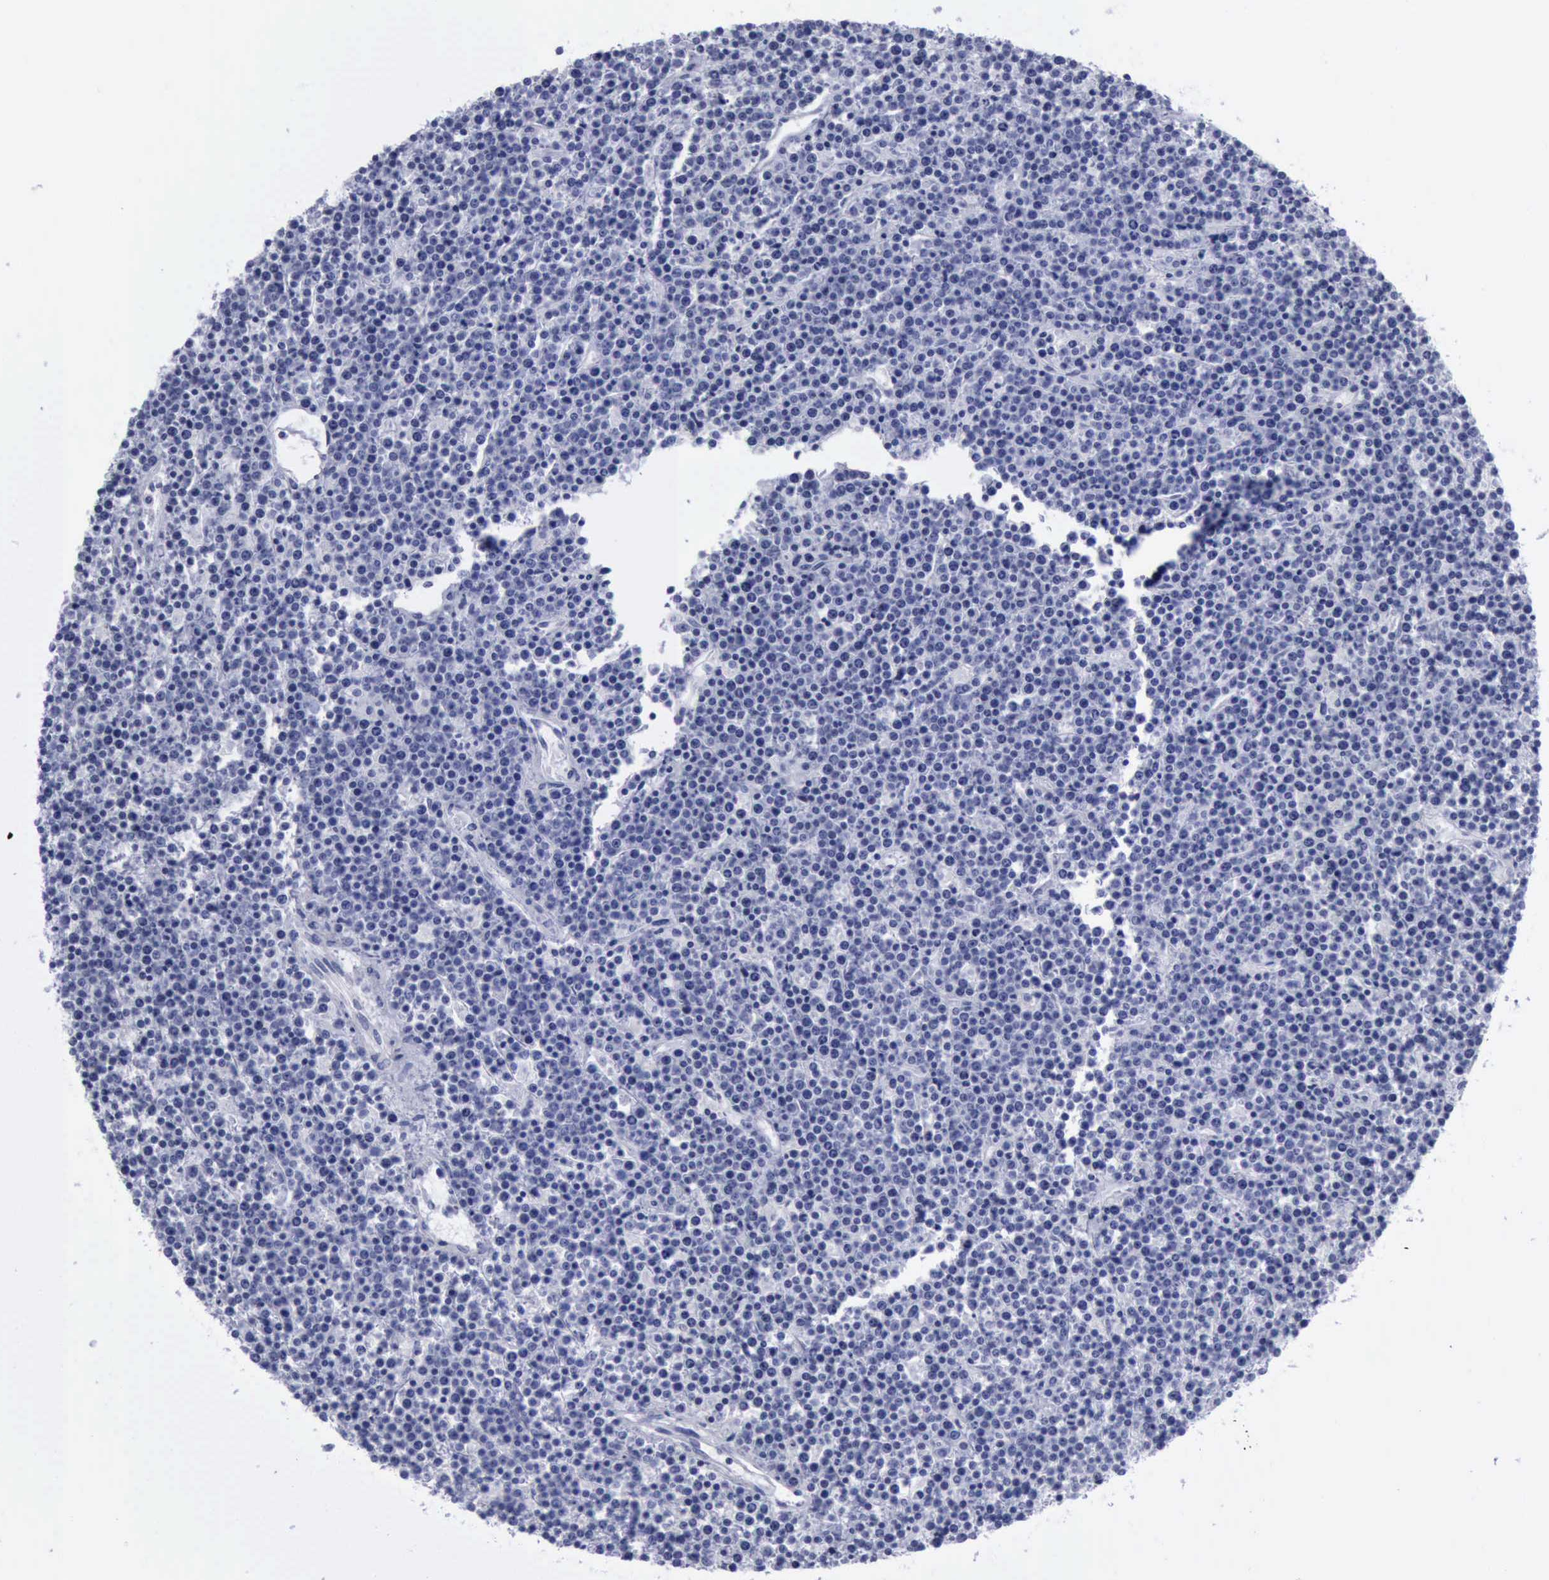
{"staining": {"intensity": "negative", "quantity": "none", "location": "none"}, "tissue": "lymphoma", "cell_type": "Tumor cells", "image_type": "cancer", "snomed": [{"axis": "morphology", "description": "Malignant lymphoma, non-Hodgkin's type, High grade"}, {"axis": "topography", "description": "Ovary"}], "caption": "The micrograph reveals no staining of tumor cells in malignant lymphoma, non-Hodgkin's type (high-grade).", "gene": "KRT13", "patient": {"sex": "female", "age": 56}}